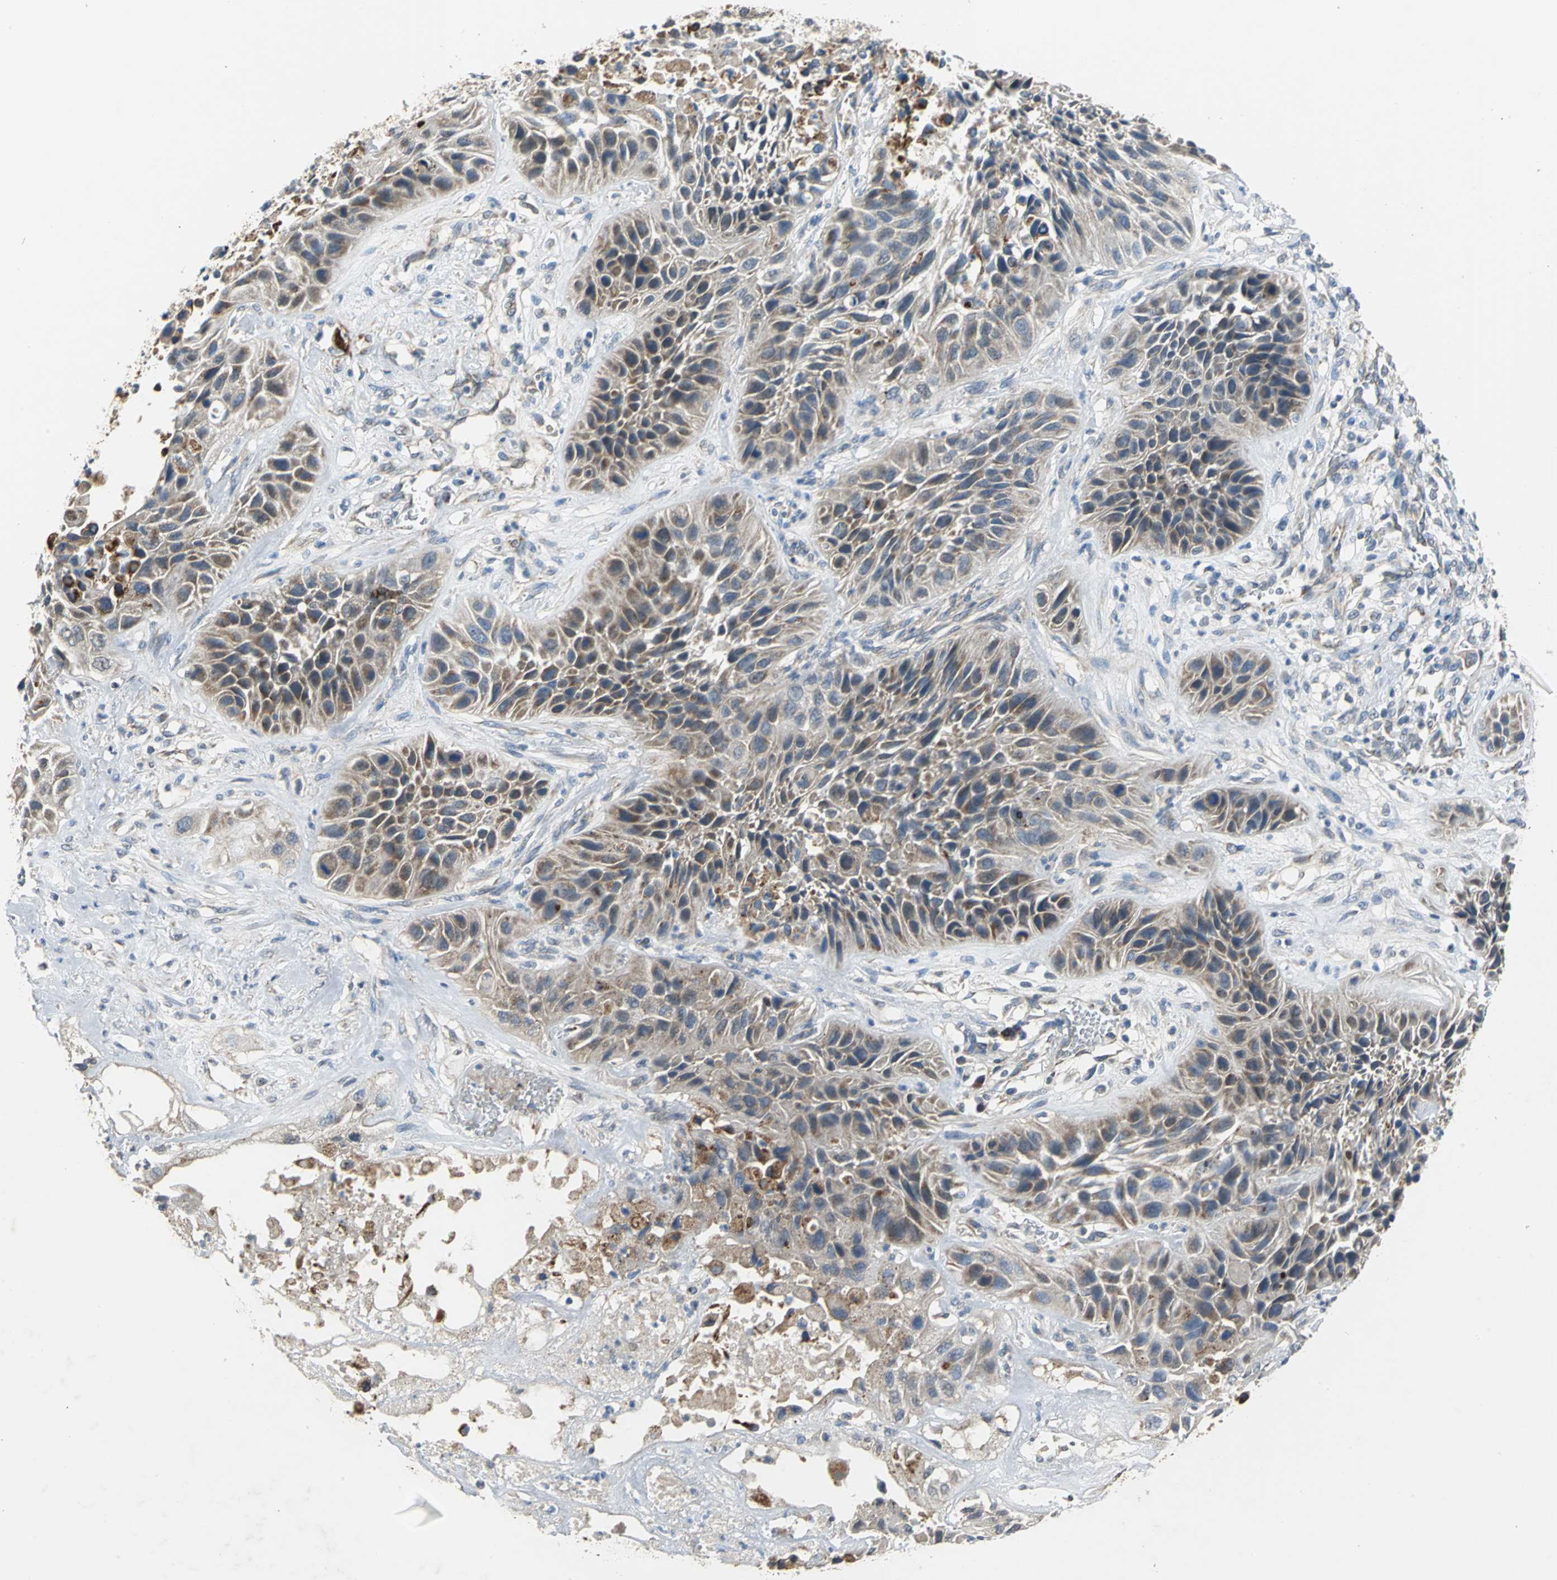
{"staining": {"intensity": "moderate", "quantity": ">75%", "location": "cytoplasmic/membranous"}, "tissue": "lung cancer", "cell_type": "Tumor cells", "image_type": "cancer", "snomed": [{"axis": "morphology", "description": "Squamous cell carcinoma, NOS"}, {"axis": "topography", "description": "Lung"}], "caption": "Immunohistochemical staining of human lung cancer (squamous cell carcinoma) exhibits moderate cytoplasmic/membranous protein staining in approximately >75% of tumor cells. Ihc stains the protein of interest in brown and the nuclei are stained blue.", "gene": "NDUFB5", "patient": {"sex": "female", "age": 76}}